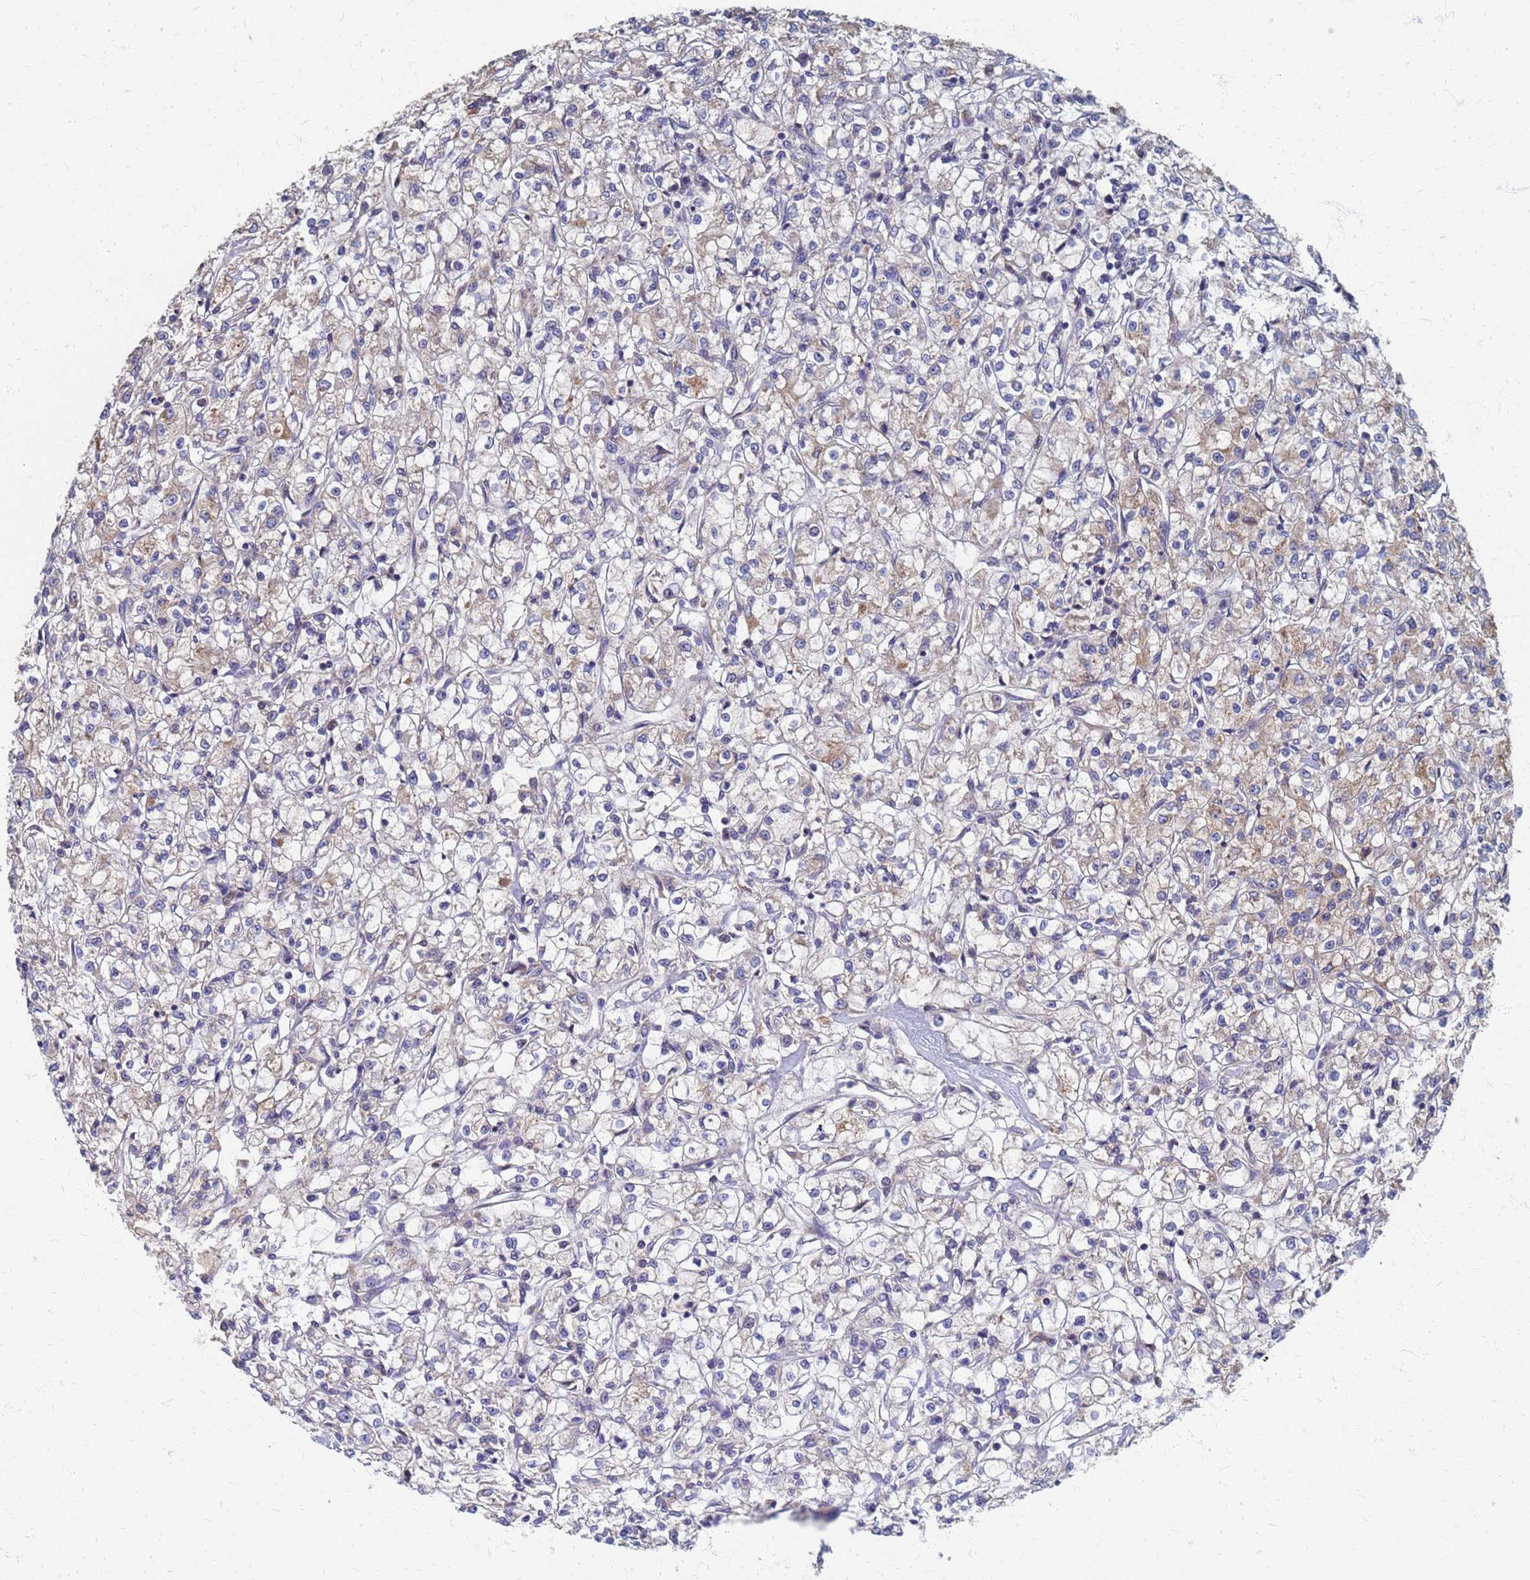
{"staining": {"intensity": "weak", "quantity": "25%-75%", "location": "cytoplasmic/membranous"}, "tissue": "renal cancer", "cell_type": "Tumor cells", "image_type": "cancer", "snomed": [{"axis": "morphology", "description": "Adenocarcinoma, NOS"}, {"axis": "topography", "description": "Kidney"}], "caption": "IHC of renal adenocarcinoma demonstrates low levels of weak cytoplasmic/membranous staining in about 25%-75% of tumor cells. The staining was performed using DAB, with brown indicating positive protein expression. Nuclei are stained blue with hematoxylin.", "gene": "ATPAF1", "patient": {"sex": "female", "age": 59}}